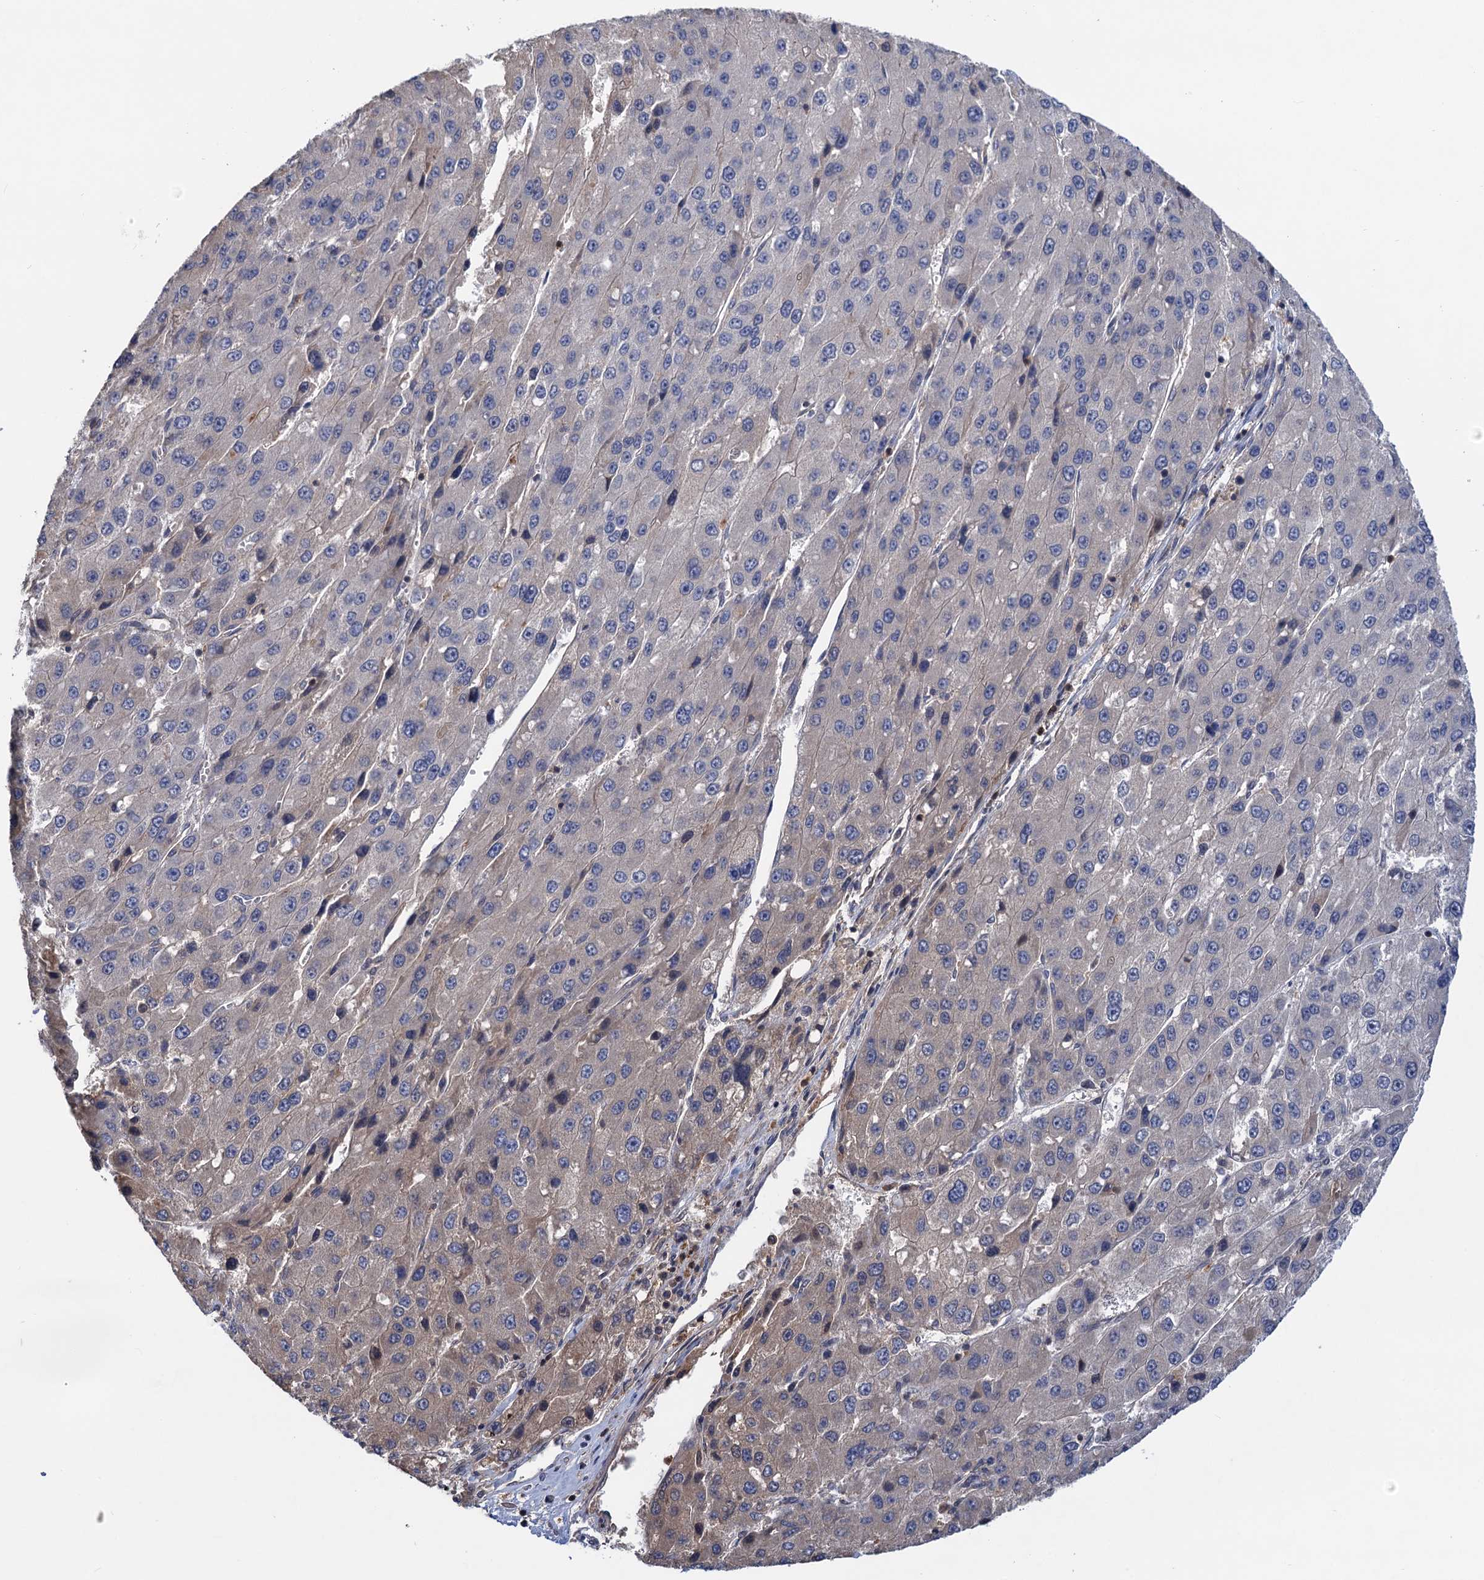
{"staining": {"intensity": "negative", "quantity": "none", "location": "none"}, "tissue": "liver cancer", "cell_type": "Tumor cells", "image_type": "cancer", "snomed": [{"axis": "morphology", "description": "Carcinoma, Hepatocellular, NOS"}, {"axis": "topography", "description": "Liver"}], "caption": "There is no significant positivity in tumor cells of liver cancer (hepatocellular carcinoma). (Brightfield microscopy of DAB immunohistochemistry (IHC) at high magnification).", "gene": "DGKA", "patient": {"sex": "female", "age": 73}}